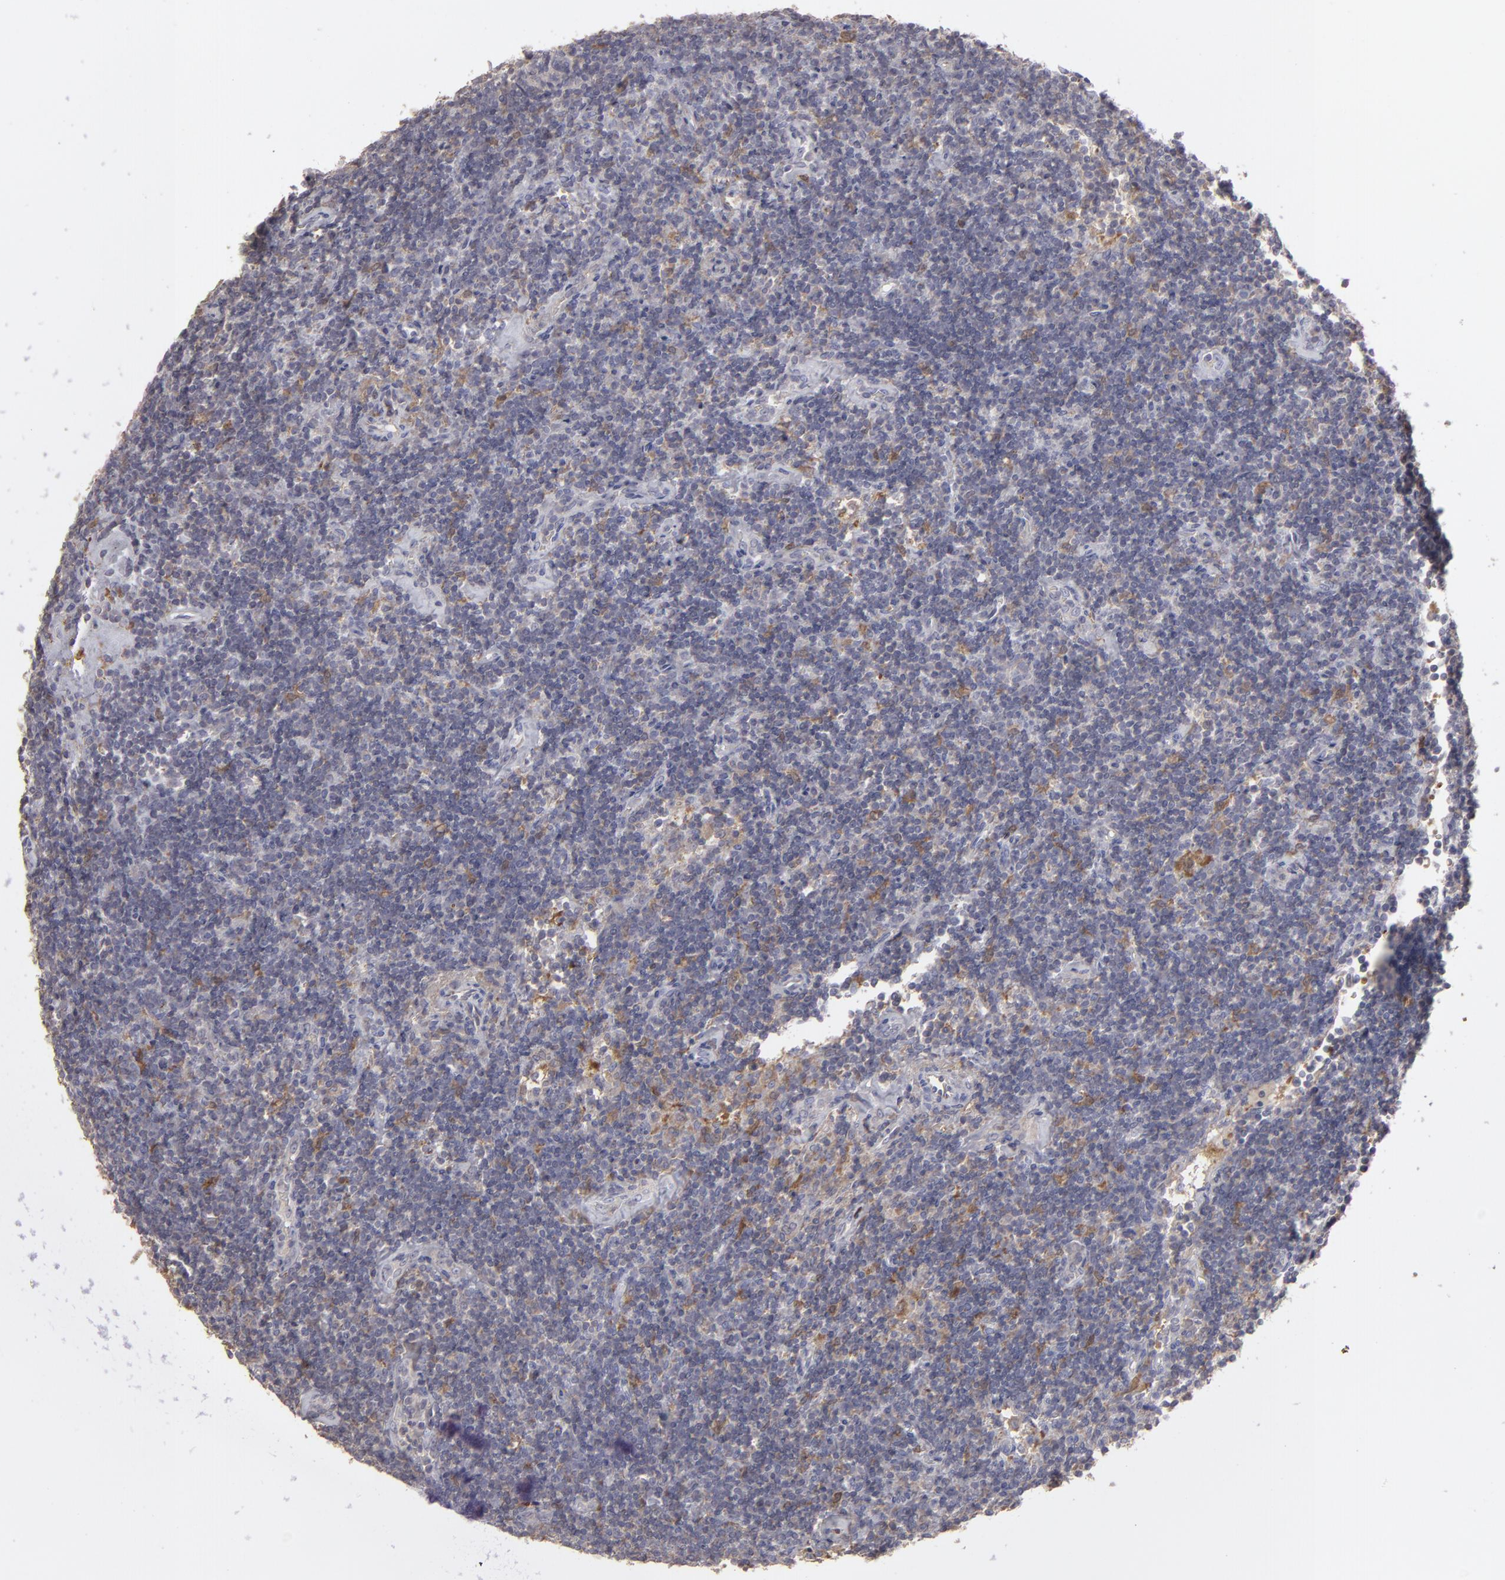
{"staining": {"intensity": "weak", "quantity": "25%-75%", "location": "cytoplasmic/membranous"}, "tissue": "lymphoma", "cell_type": "Tumor cells", "image_type": "cancer", "snomed": [{"axis": "morphology", "description": "Malignant lymphoma, non-Hodgkin's type, Low grade"}, {"axis": "topography", "description": "Lymph node"}], "caption": "This photomicrograph reveals IHC staining of lymphoma, with low weak cytoplasmic/membranous expression in approximately 25%-75% of tumor cells.", "gene": "SEMA3G", "patient": {"sex": "male", "age": 70}}